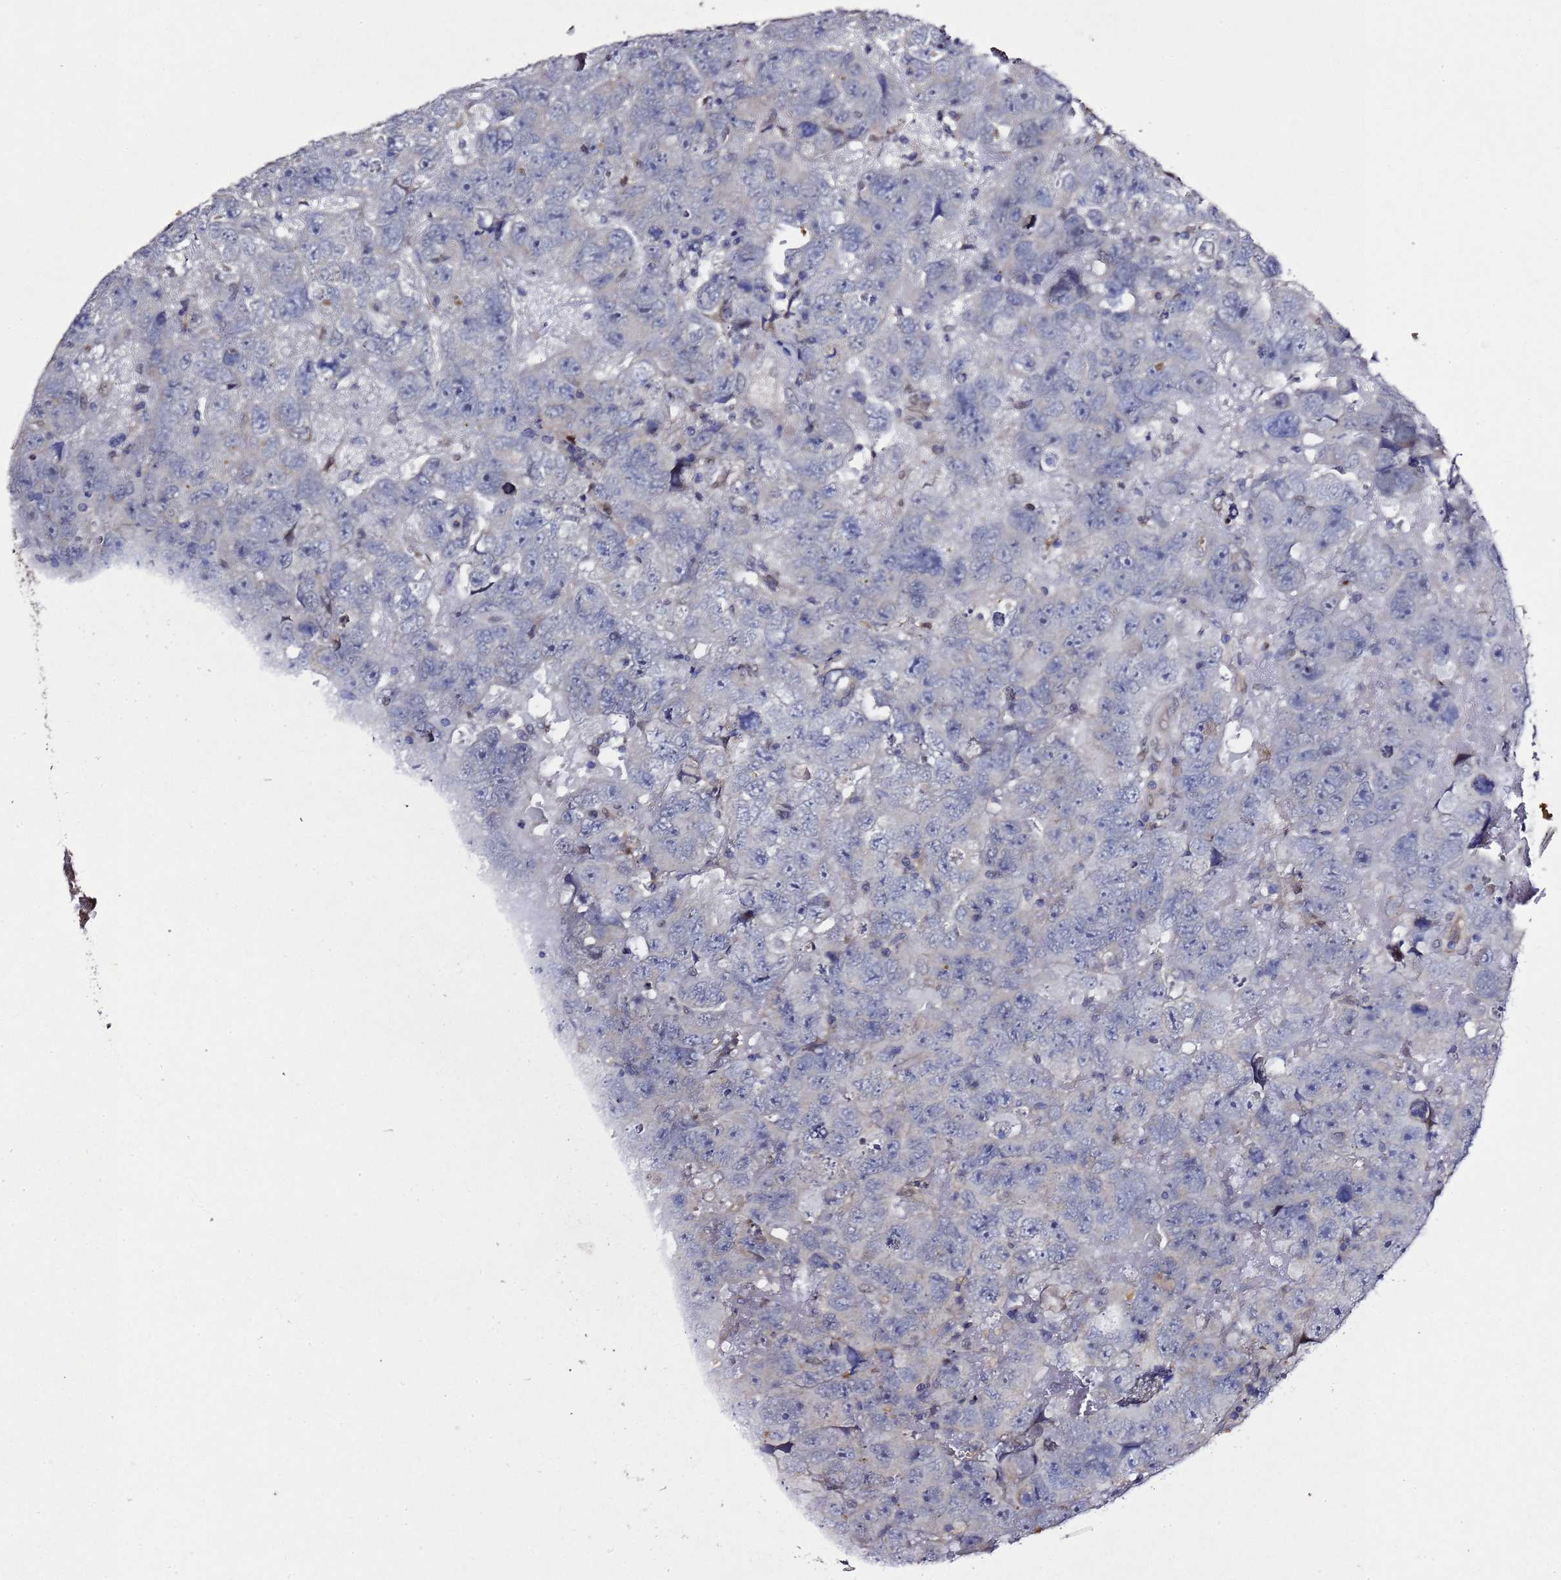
{"staining": {"intensity": "negative", "quantity": "none", "location": "none"}, "tissue": "testis cancer", "cell_type": "Tumor cells", "image_type": "cancer", "snomed": [{"axis": "morphology", "description": "Carcinoma, Embryonal, NOS"}, {"axis": "topography", "description": "Testis"}], "caption": "High power microscopy photomicrograph of an immunohistochemistry micrograph of testis cancer (embryonal carcinoma), revealing no significant positivity in tumor cells. (DAB (3,3'-diaminobenzidine) immunohistochemistry (IHC), high magnification).", "gene": "ALG3", "patient": {"sex": "male", "age": 45}}